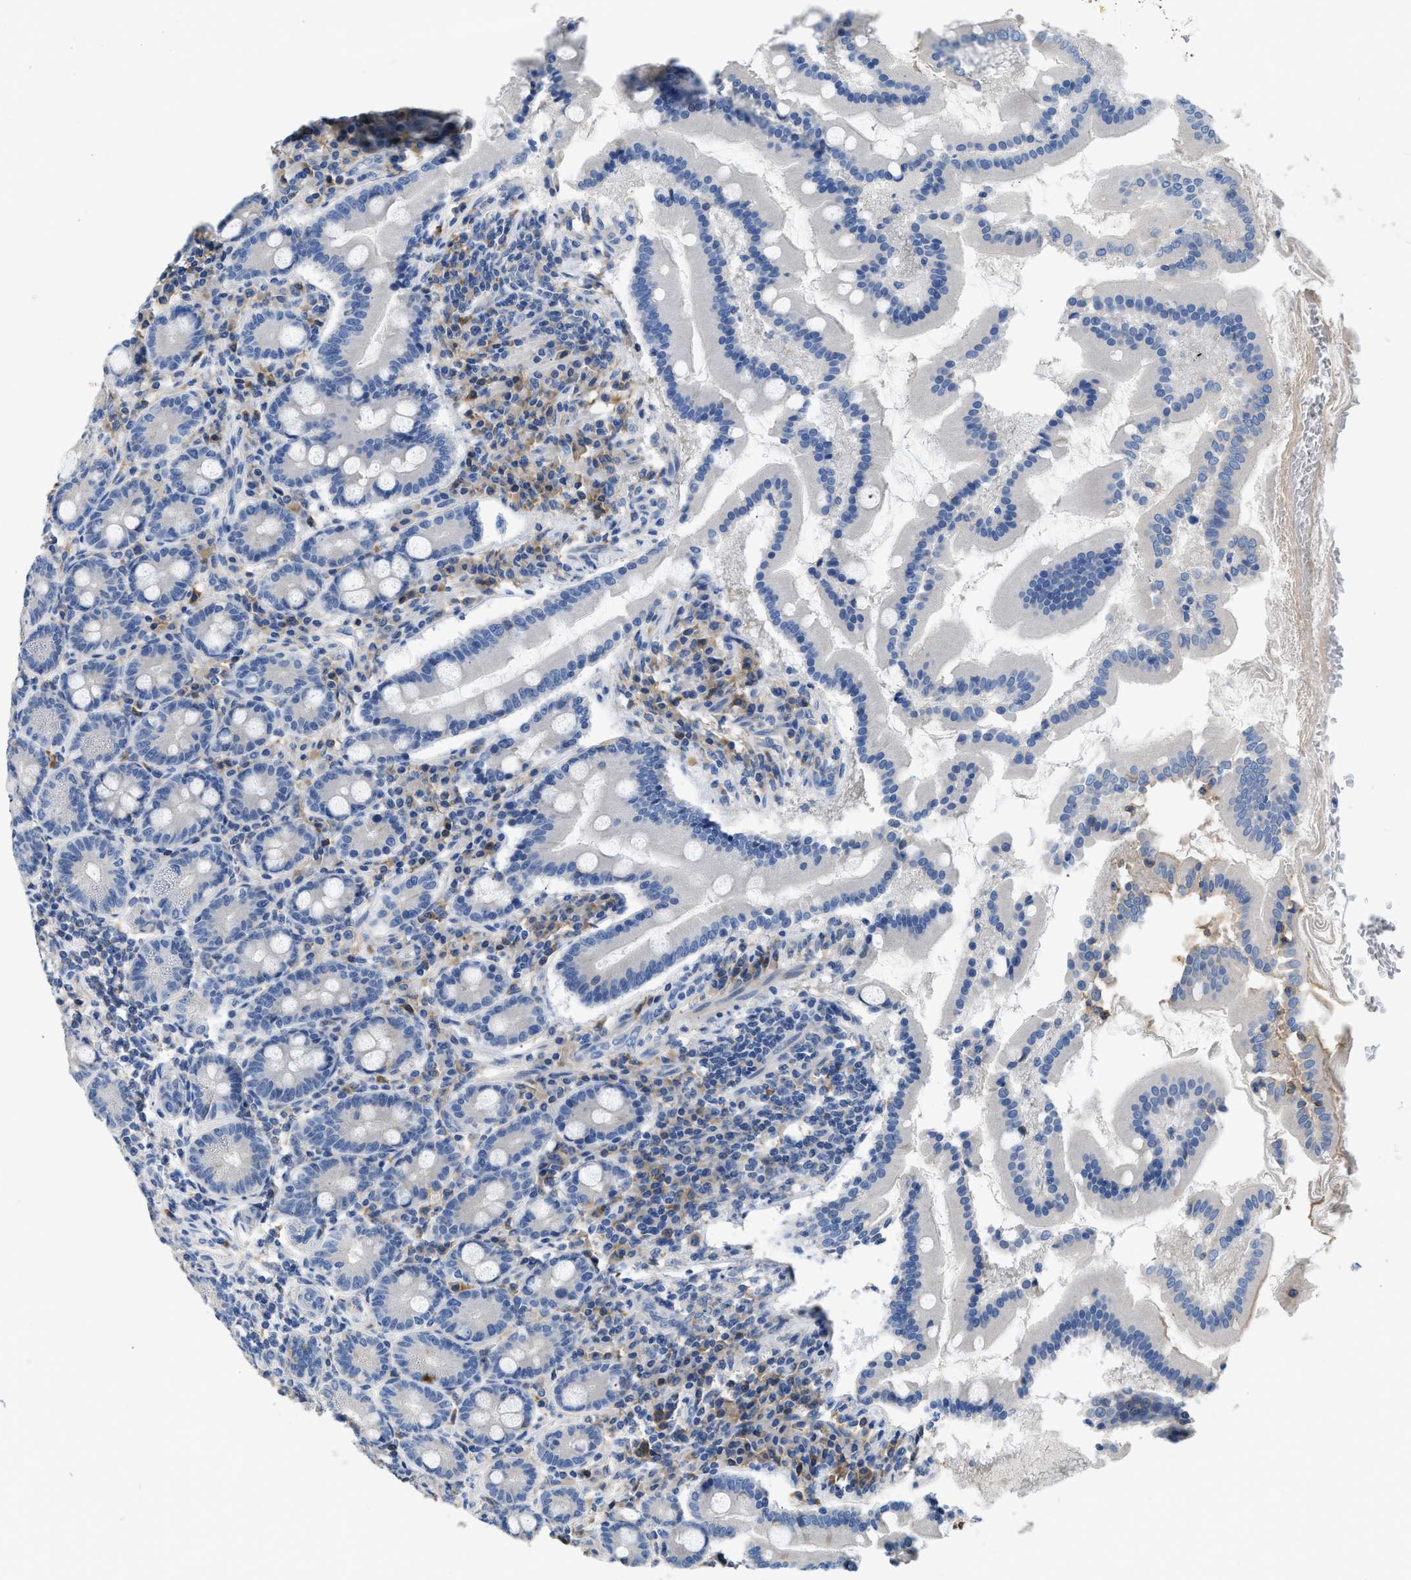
{"staining": {"intensity": "negative", "quantity": "none", "location": "none"}, "tissue": "duodenum", "cell_type": "Glandular cells", "image_type": "normal", "snomed": [{"axis": "morphology", "description": "Normal tissue, NOS"}, {"axis": "topography", "description": "Duodenum"}], "caption": "This is a micrograph of IHC staining of unremarkable duodenum, which shows no expression in glandular cells.", "gene": "C1S", "patient": {"sex": "male", "age": 50}}